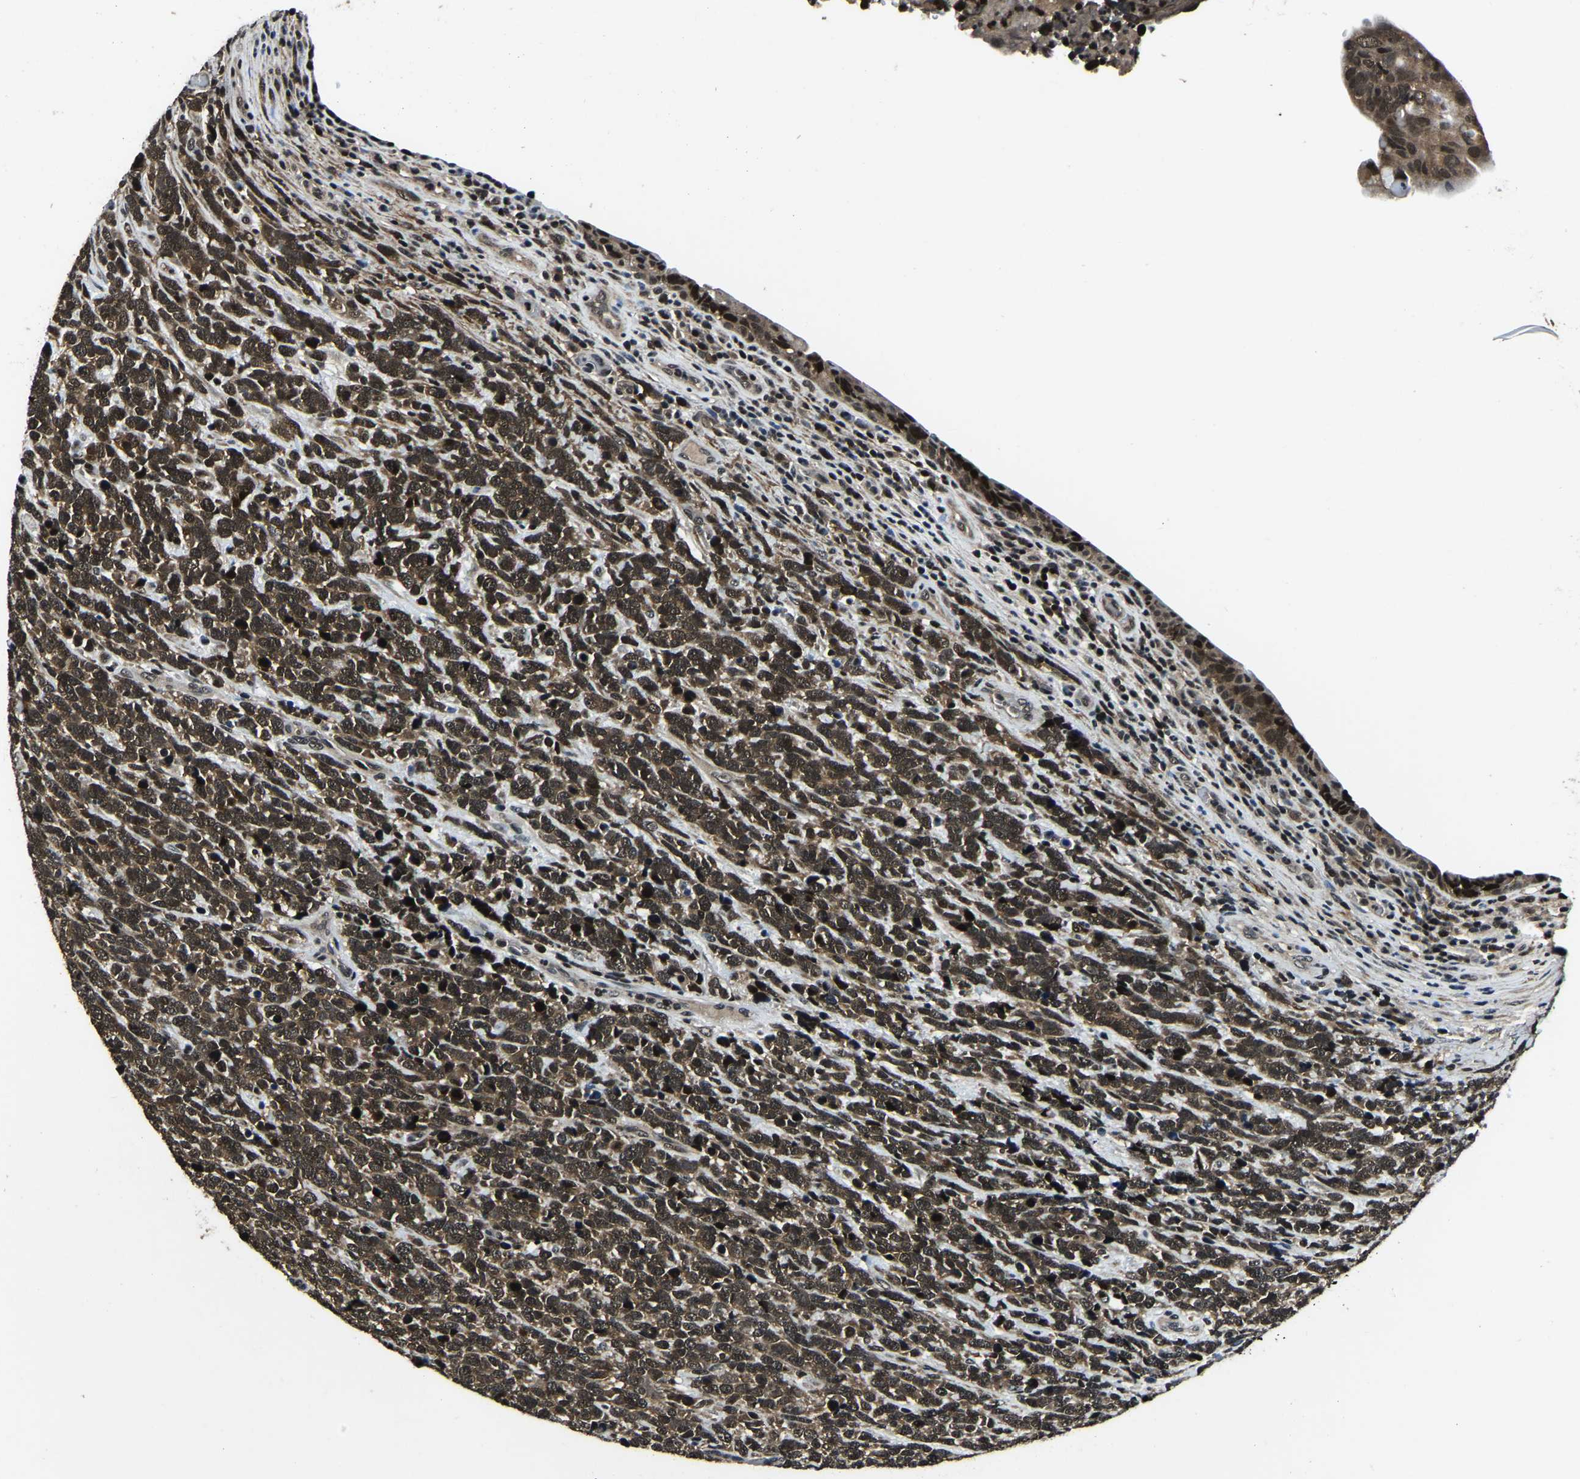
{"staining": {"intensity": "moderate", "quantity": ">75%", "location": "cytoplasmic/membranous,nuclear"}, "tissue": "urothelial cancer", "cell_type": "Tumor cells", "image_type": "cancer", "snomed": [{"axis": "morphology", "description": "Urothelial carcinoma, High grade"}, {"axis": "topography", "description": "Urinary bladder"}], "caption": "Brown immunohistochemical staining in human high-grade urothelial carcinoma demonstrates moderate cytoplasmic/membranous and nuclear staining in about >75% of tumor cells. (DAB IHC, brown staining for protein, blue staining for nuclei).", "gene": "ANKIB1", "patient": {"sex": "female", "age": 82}}